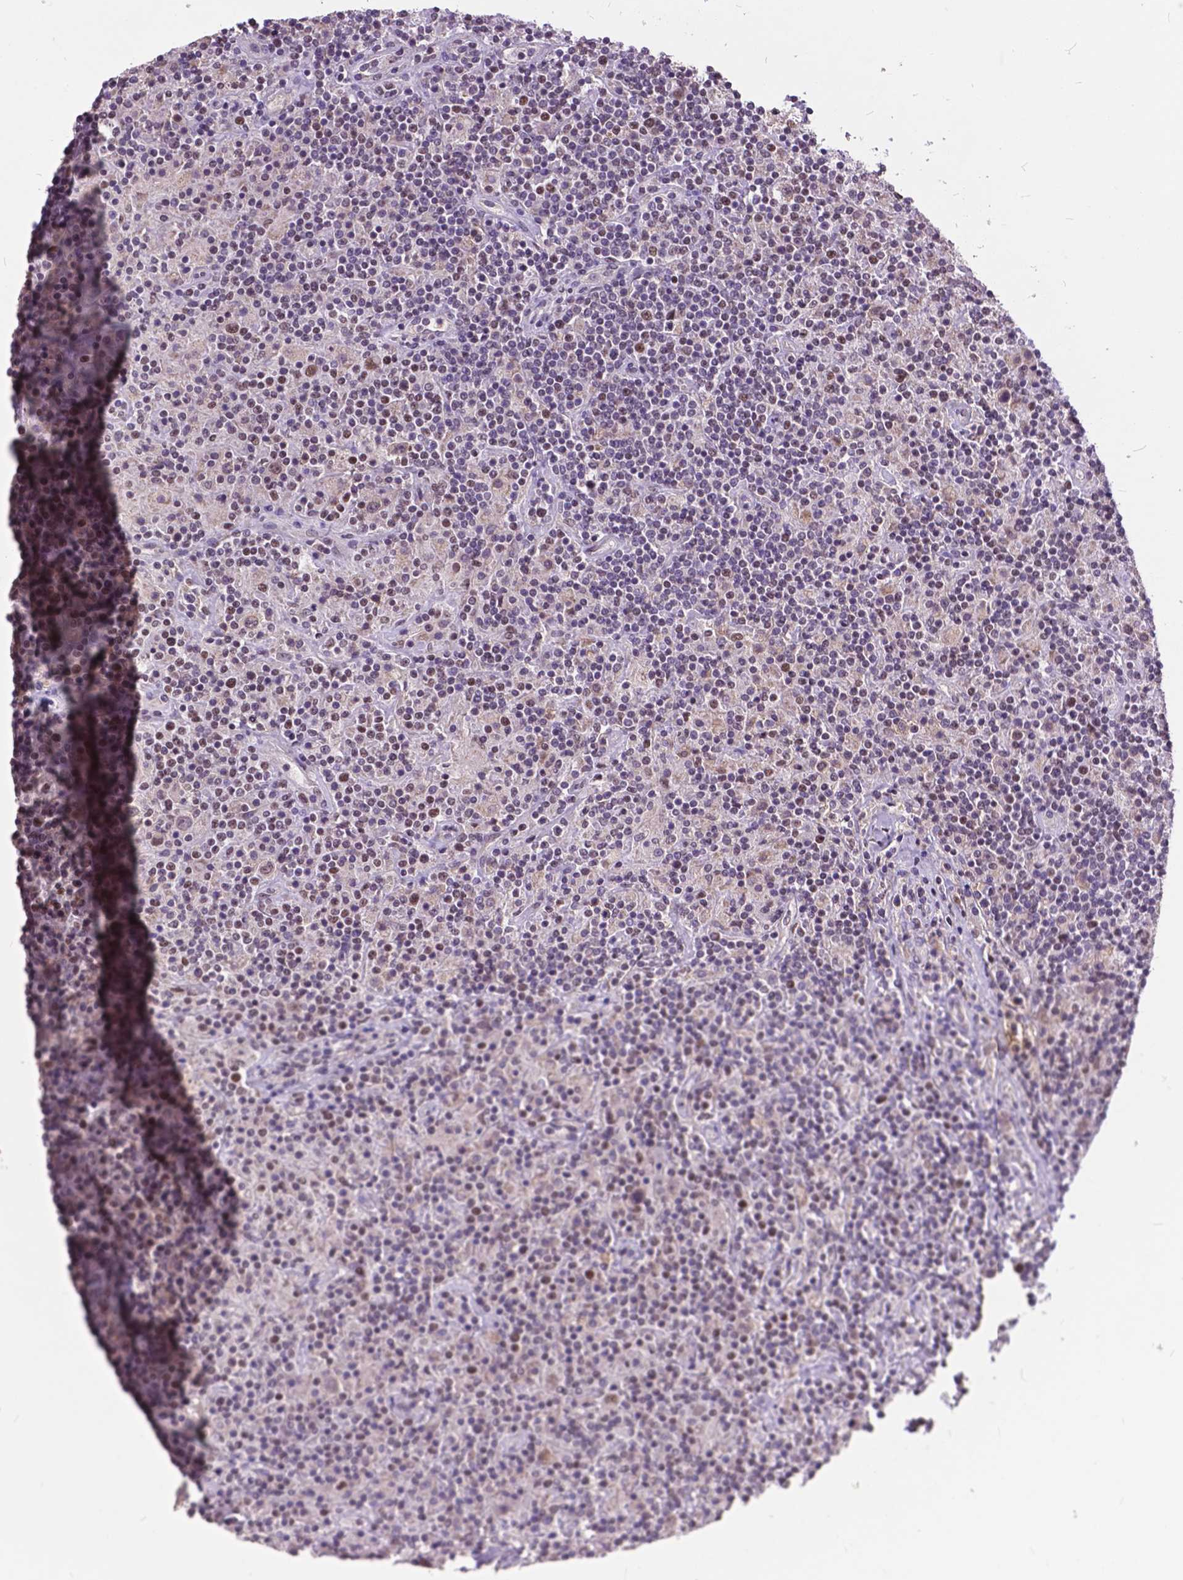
{"staining": {"intensity": "negative", "quantity": "none", "location": "none"}, "tissue": "lymphoma", "cell_type": "Tumor cells", "image_type": "cancer", "snomed": [{"axis": "morphology", "description": "Hodgkin's disease, NOS"}, {"axis": "topography", "description": "Lymph node"}], "caption": "Tumor cells show no significant positivity in lymphoma.", "gene": "MSH2", "patient": {"sex": "male", "age": 70}}